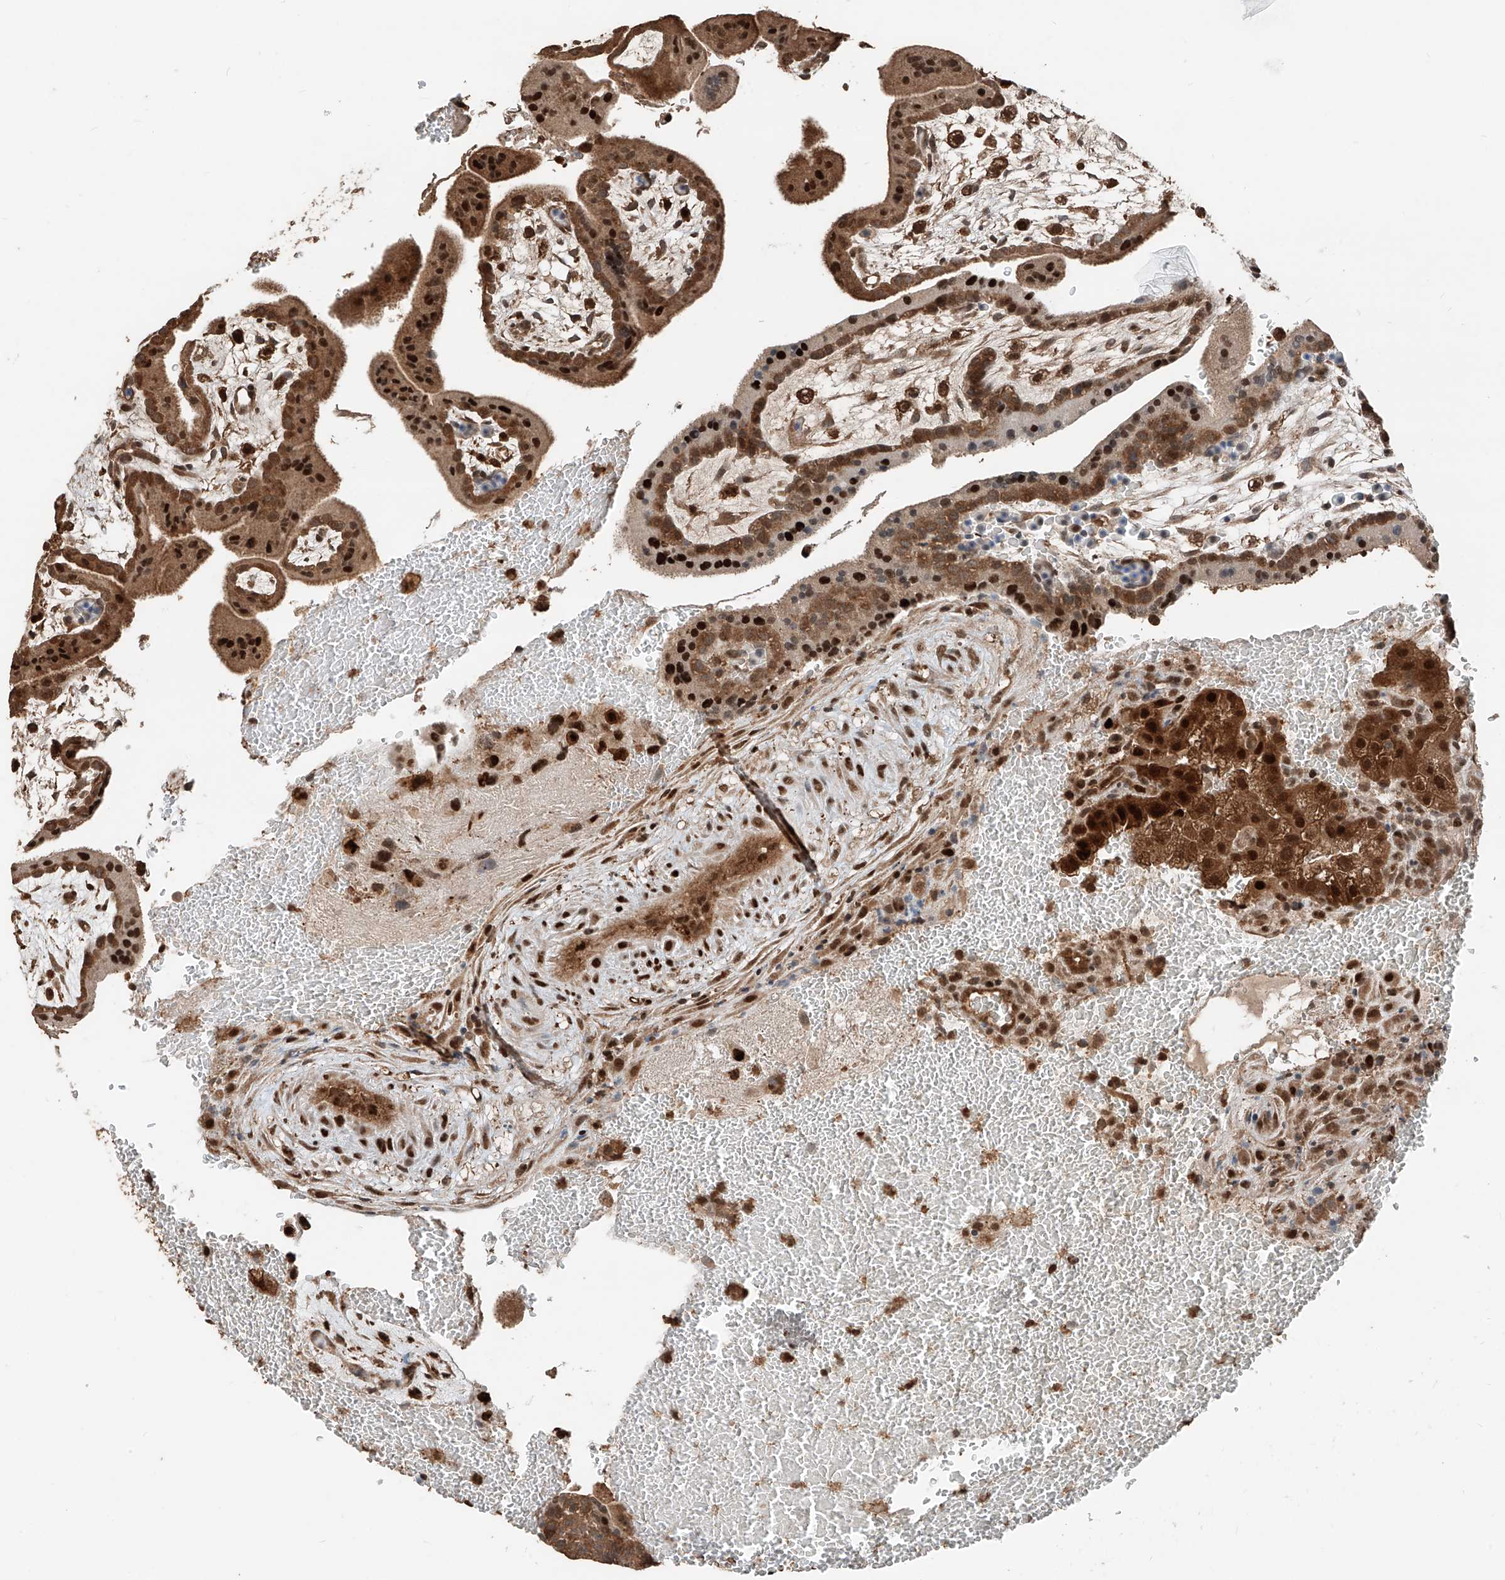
{"staining": {"intensity": "strong", "quantity": ">75%", "location": "cytoplasmic/membranous,nuclear"}, "tissue": "placenta", "cell_type": "Decidual cells", "image_type": "normal", "snomed": [{"axis": "morphology", "description": "Normal tissue, NOS"}, {"axis": "topography", "description": "Placenta"}], "caption": "Decidual cells demonstrate high levels of strong cytoplasmic/membranous,nuclear expression in about >75% of cells in normal placenta.", "gene": "RMND1", "patient": {"sex": "female", "age": 35}}